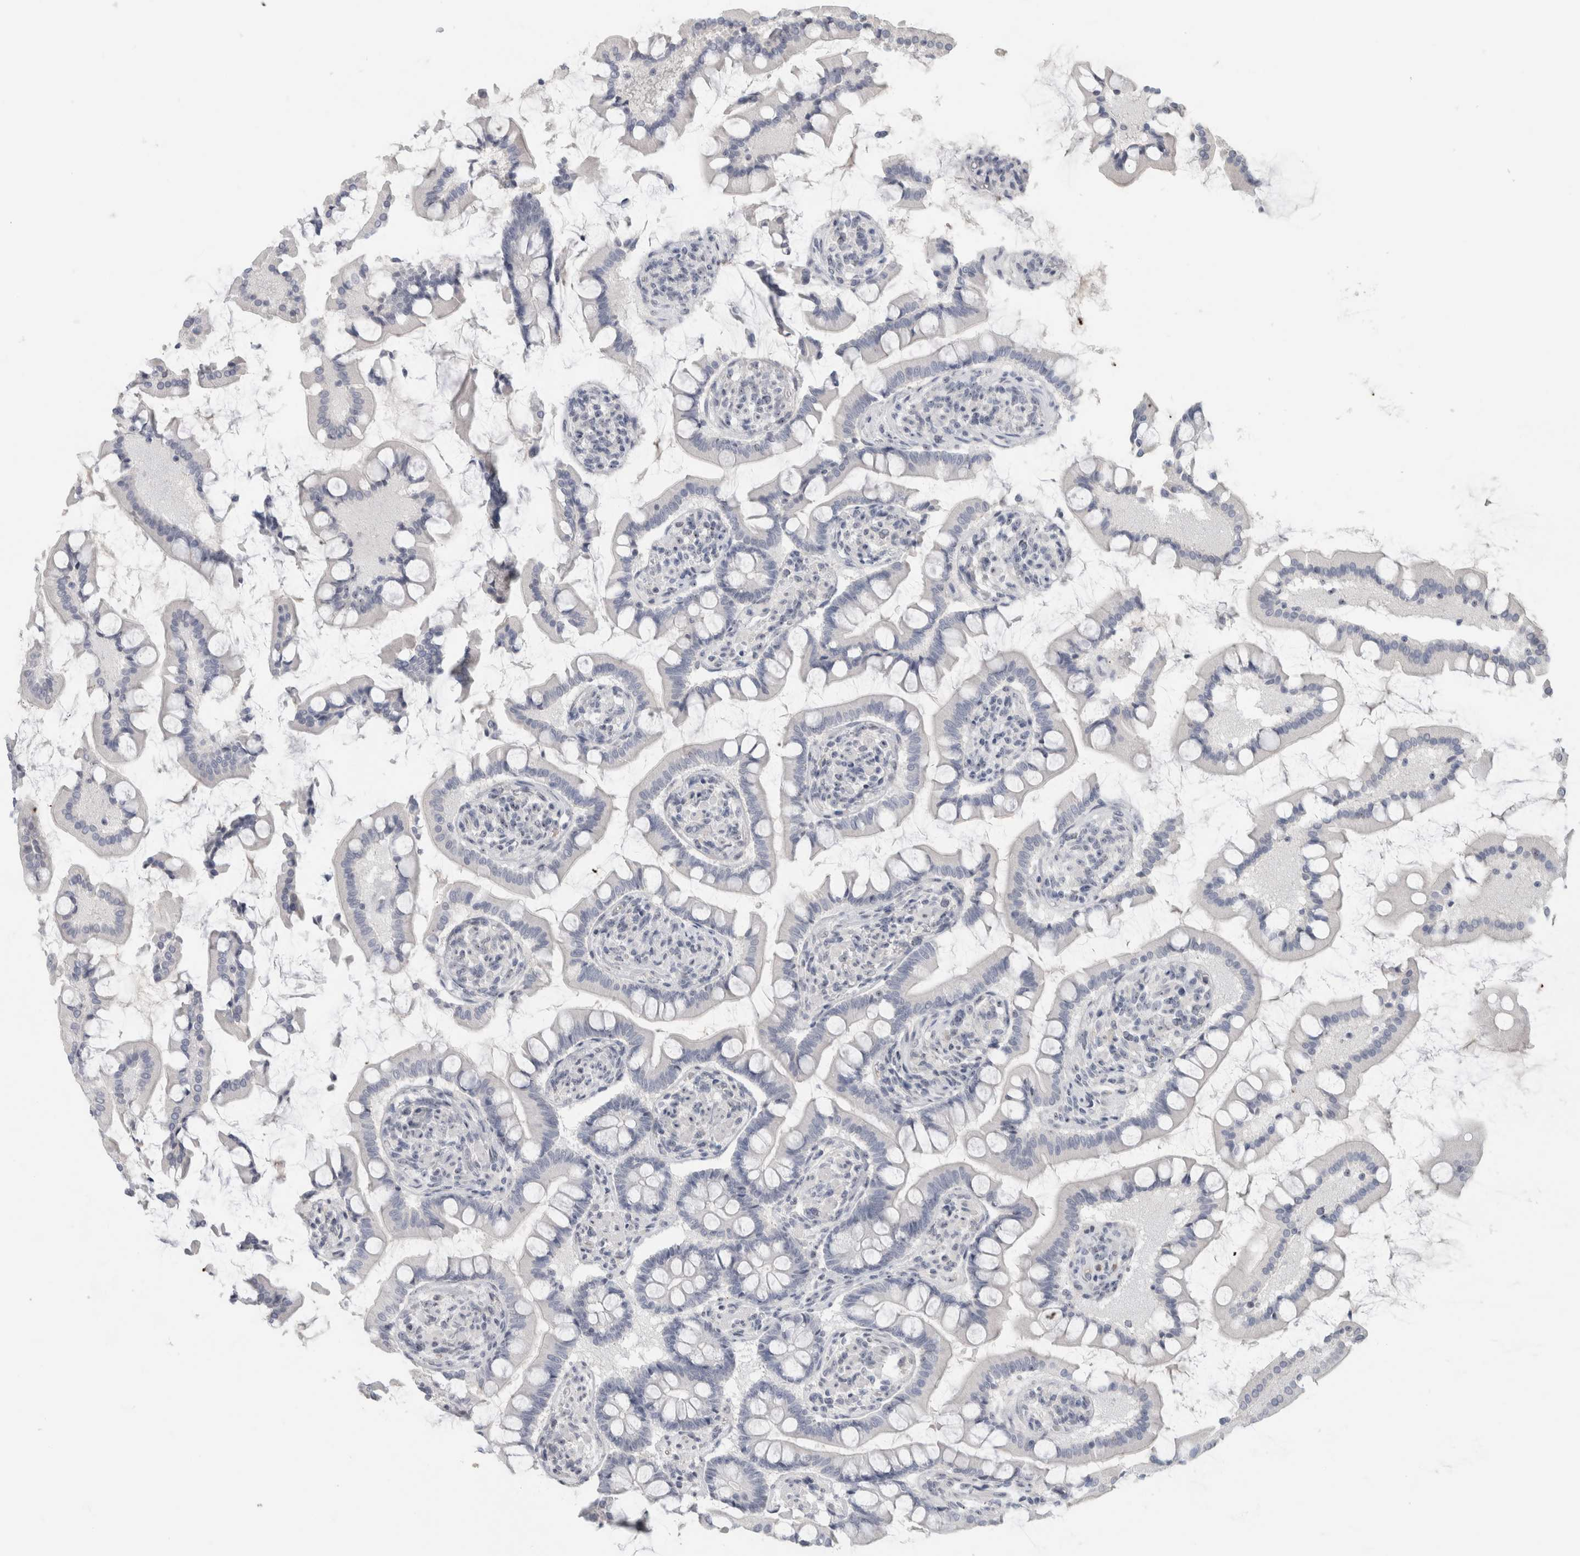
{"staining": {"intensity": "negative", "quantity": "none", "location": "none"}, "tissue": "small intestine", "cell_type": "Glandular cells", "image_type": "normal", "snomed": [{"axis": "morphology", "description": "Normal tissue, NOS"}, {"axis": "topography", "description": "Small intestine"}], "caption": "This is a micrograph of immunohistochemistry (IHC) staining of normal small intestine, which shows no positivity in glandular cells.", "gene": "FMR1NB", "patient": {"sex": "male", "age": 41}}